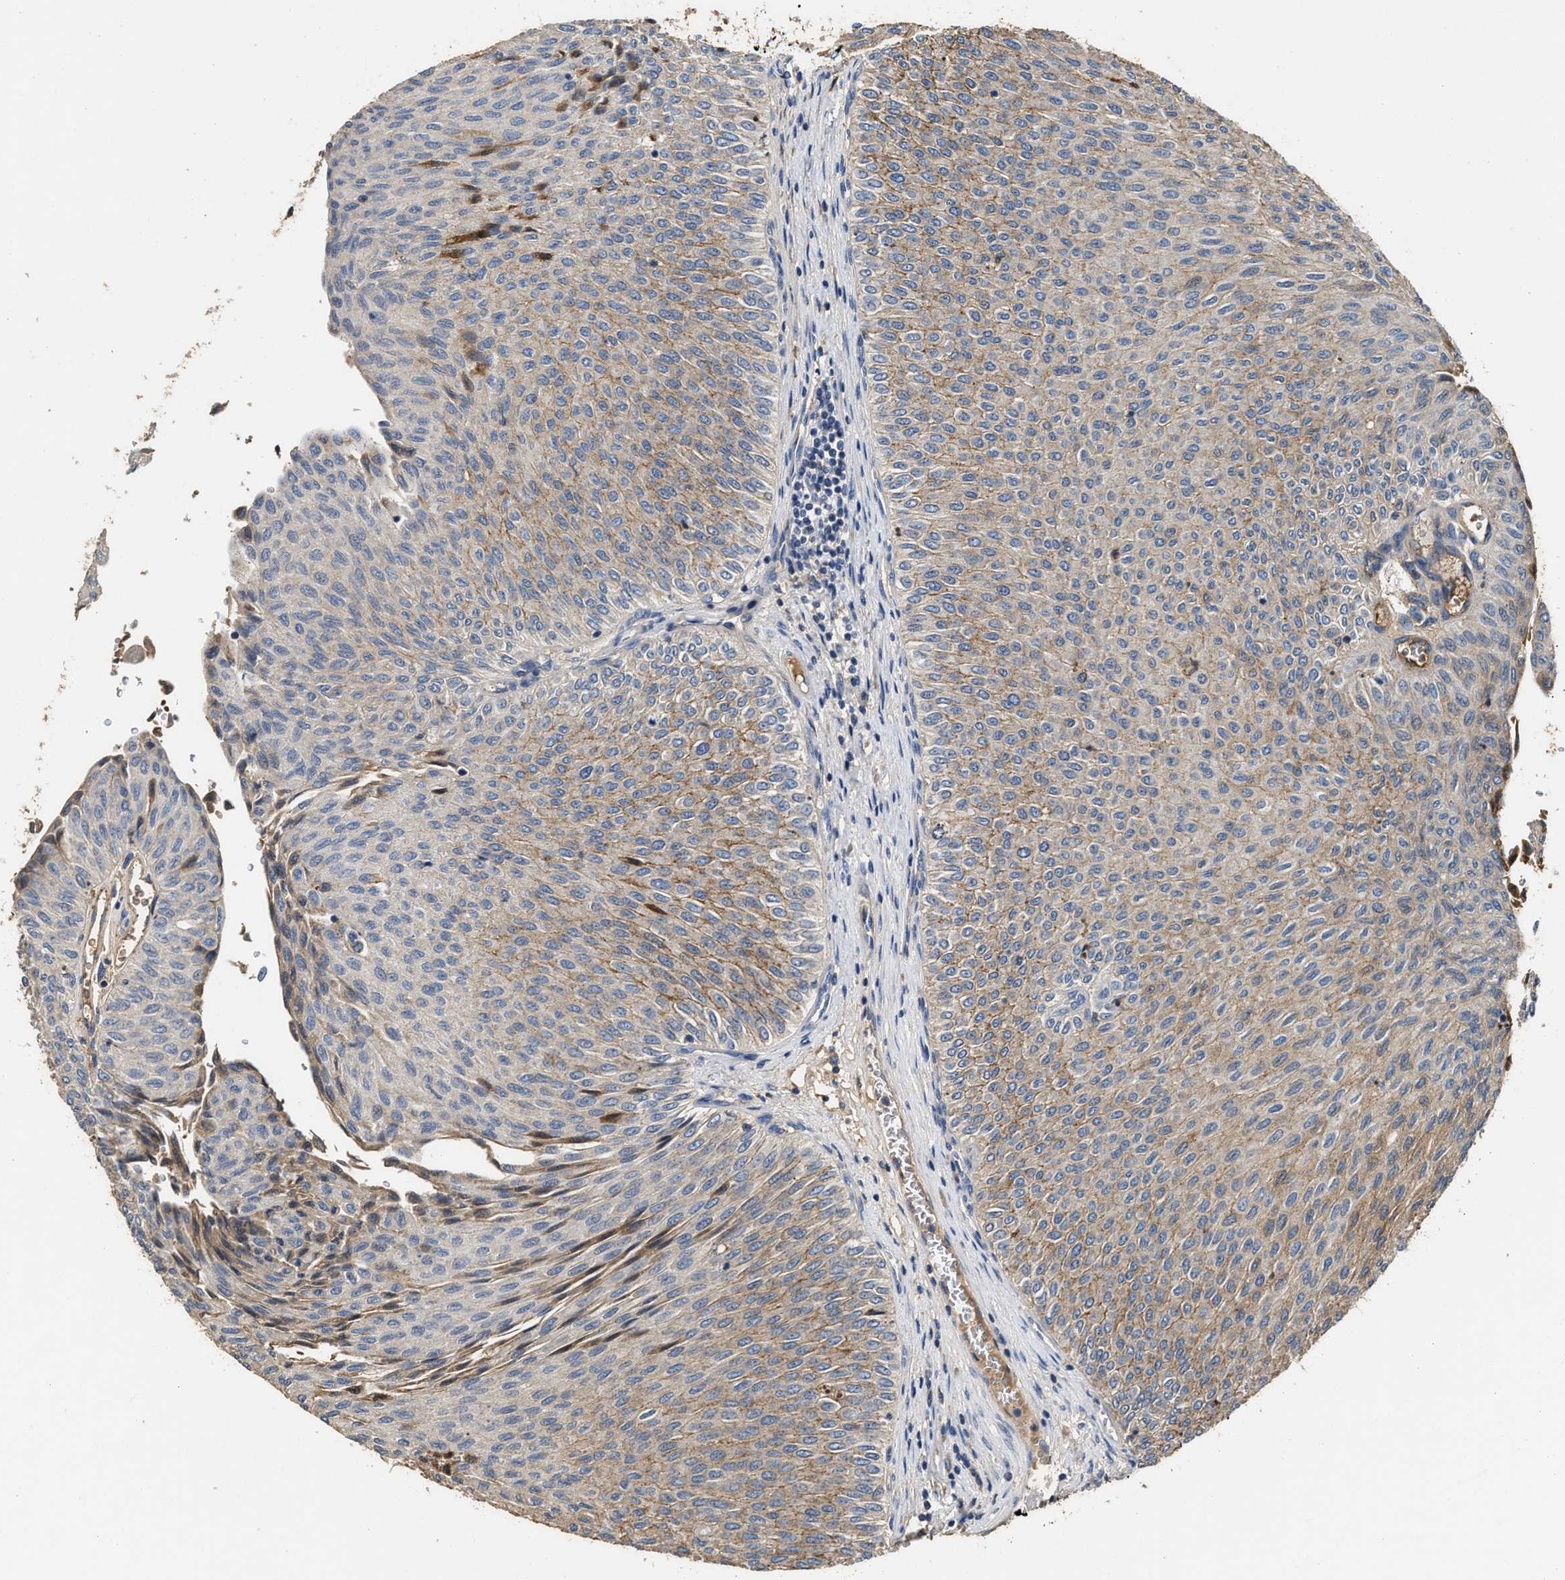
{"staining": {"intensity": "moderate", "quantity": ">75%", "location": "cytoplasmic/membranous"}, "tissue": "urothelial cancer", "cell_type": "Tumor cells", "image_type": "cancer", "snomed": [{"axis": "morphology", "description": "Urothelial carcinoma, Low grade"}, {"axis": "topography", "description": "Urinary bladder"}], "caption": "About >75% of tumor cells in human urothelial cancer display moderate cytoplasmic/membranous protein expression as visualized by brown immunohistochemical staining.", "gene": "C3", "patient": {"sex": "male", "age": 78}}